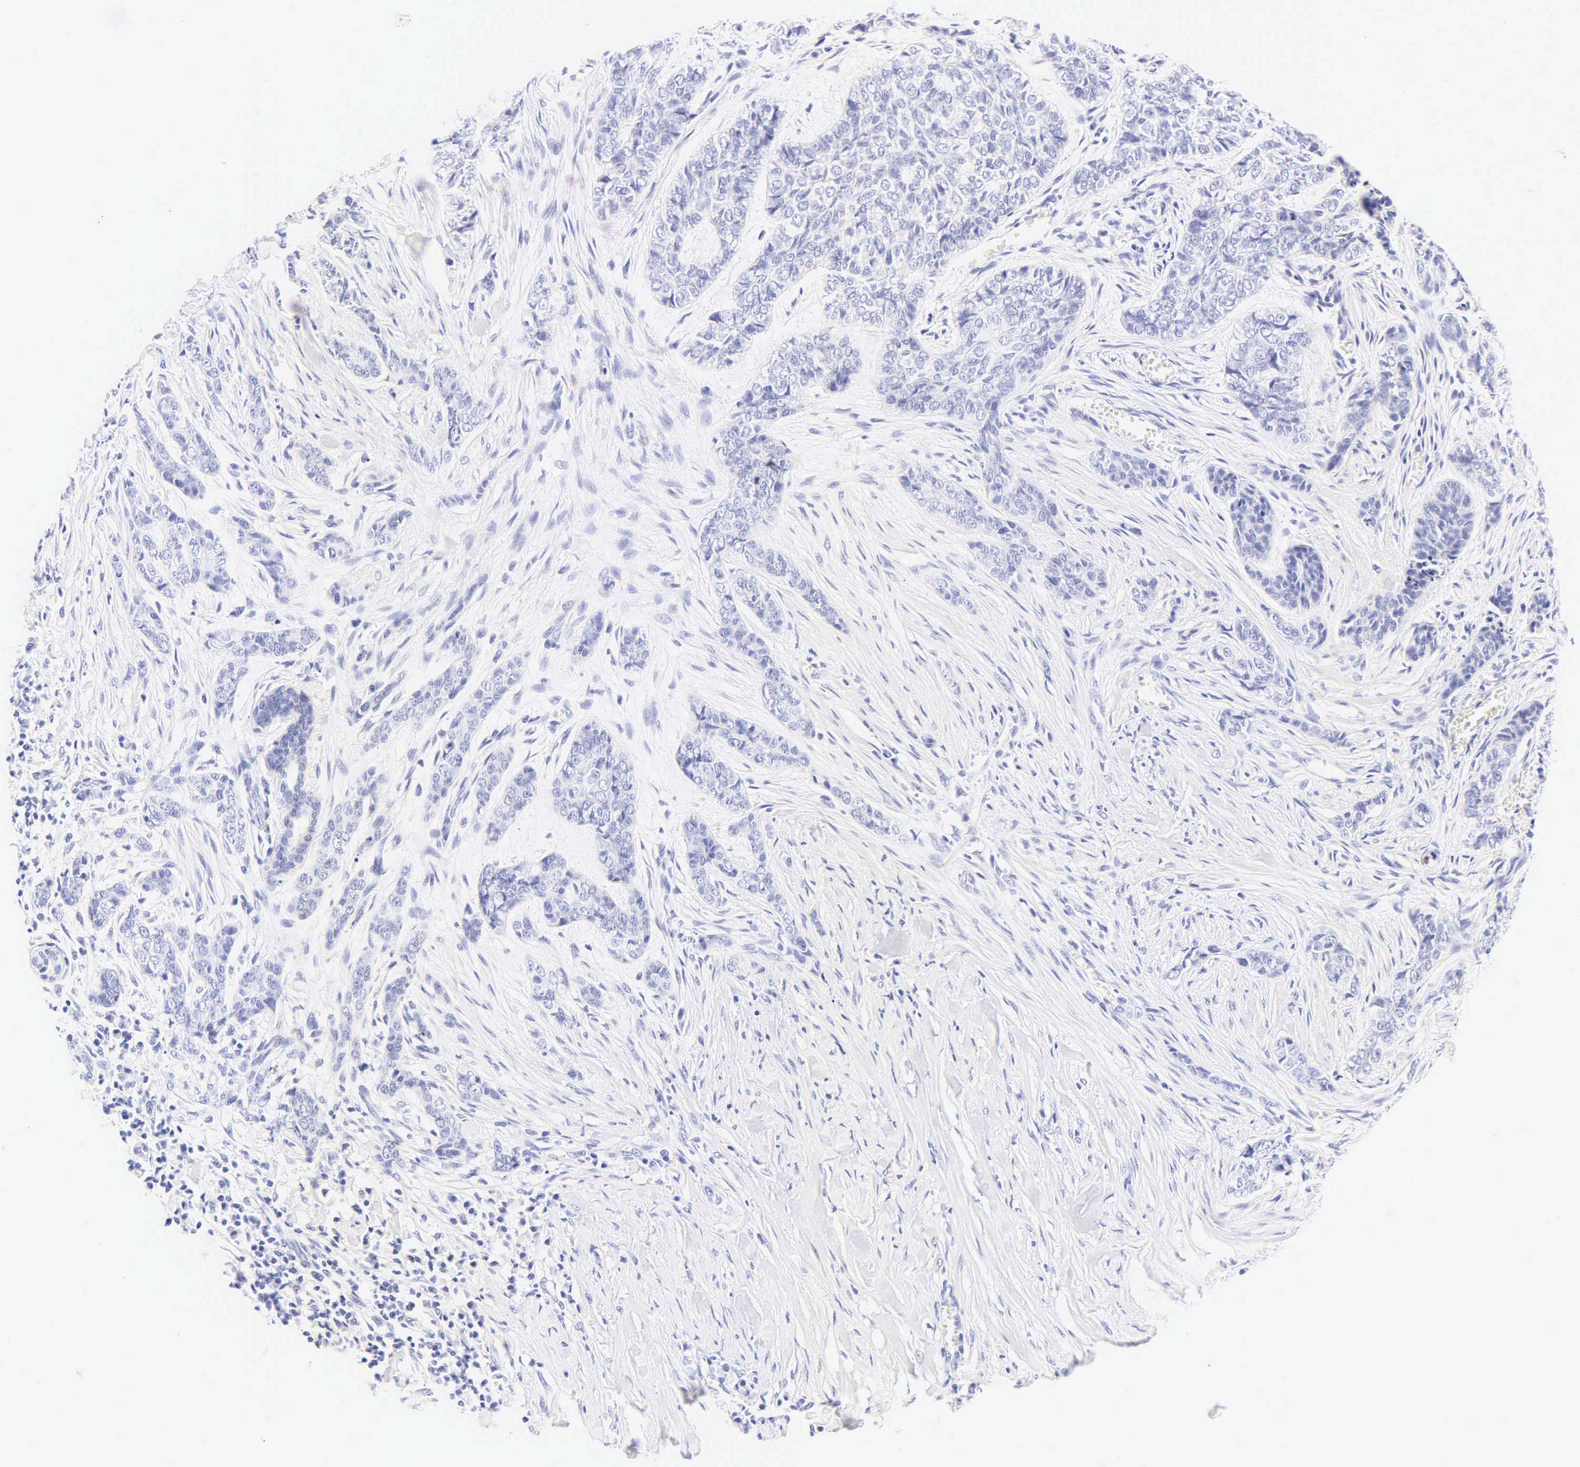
{"staining": {"intensity": "negative", "quantity": "none", "location": "none"}, "tissue": "skin cancer", "cell_type": "Tumor cells", "image_type": "cancer", "snomed": [{"axis": "morphology", "description": "Normal tissue, NOS"}, {"axis": "morphology", "description": "Basal cell carcinoma"}, {"axis": "topography", "description": "Skin"}], "caption": "Protein analysis of basal cell carcinoma (skin) displays no significant expression in tumor cells.", "gene": "CALD1", "patient": {"sex": "female", "age": 65}}